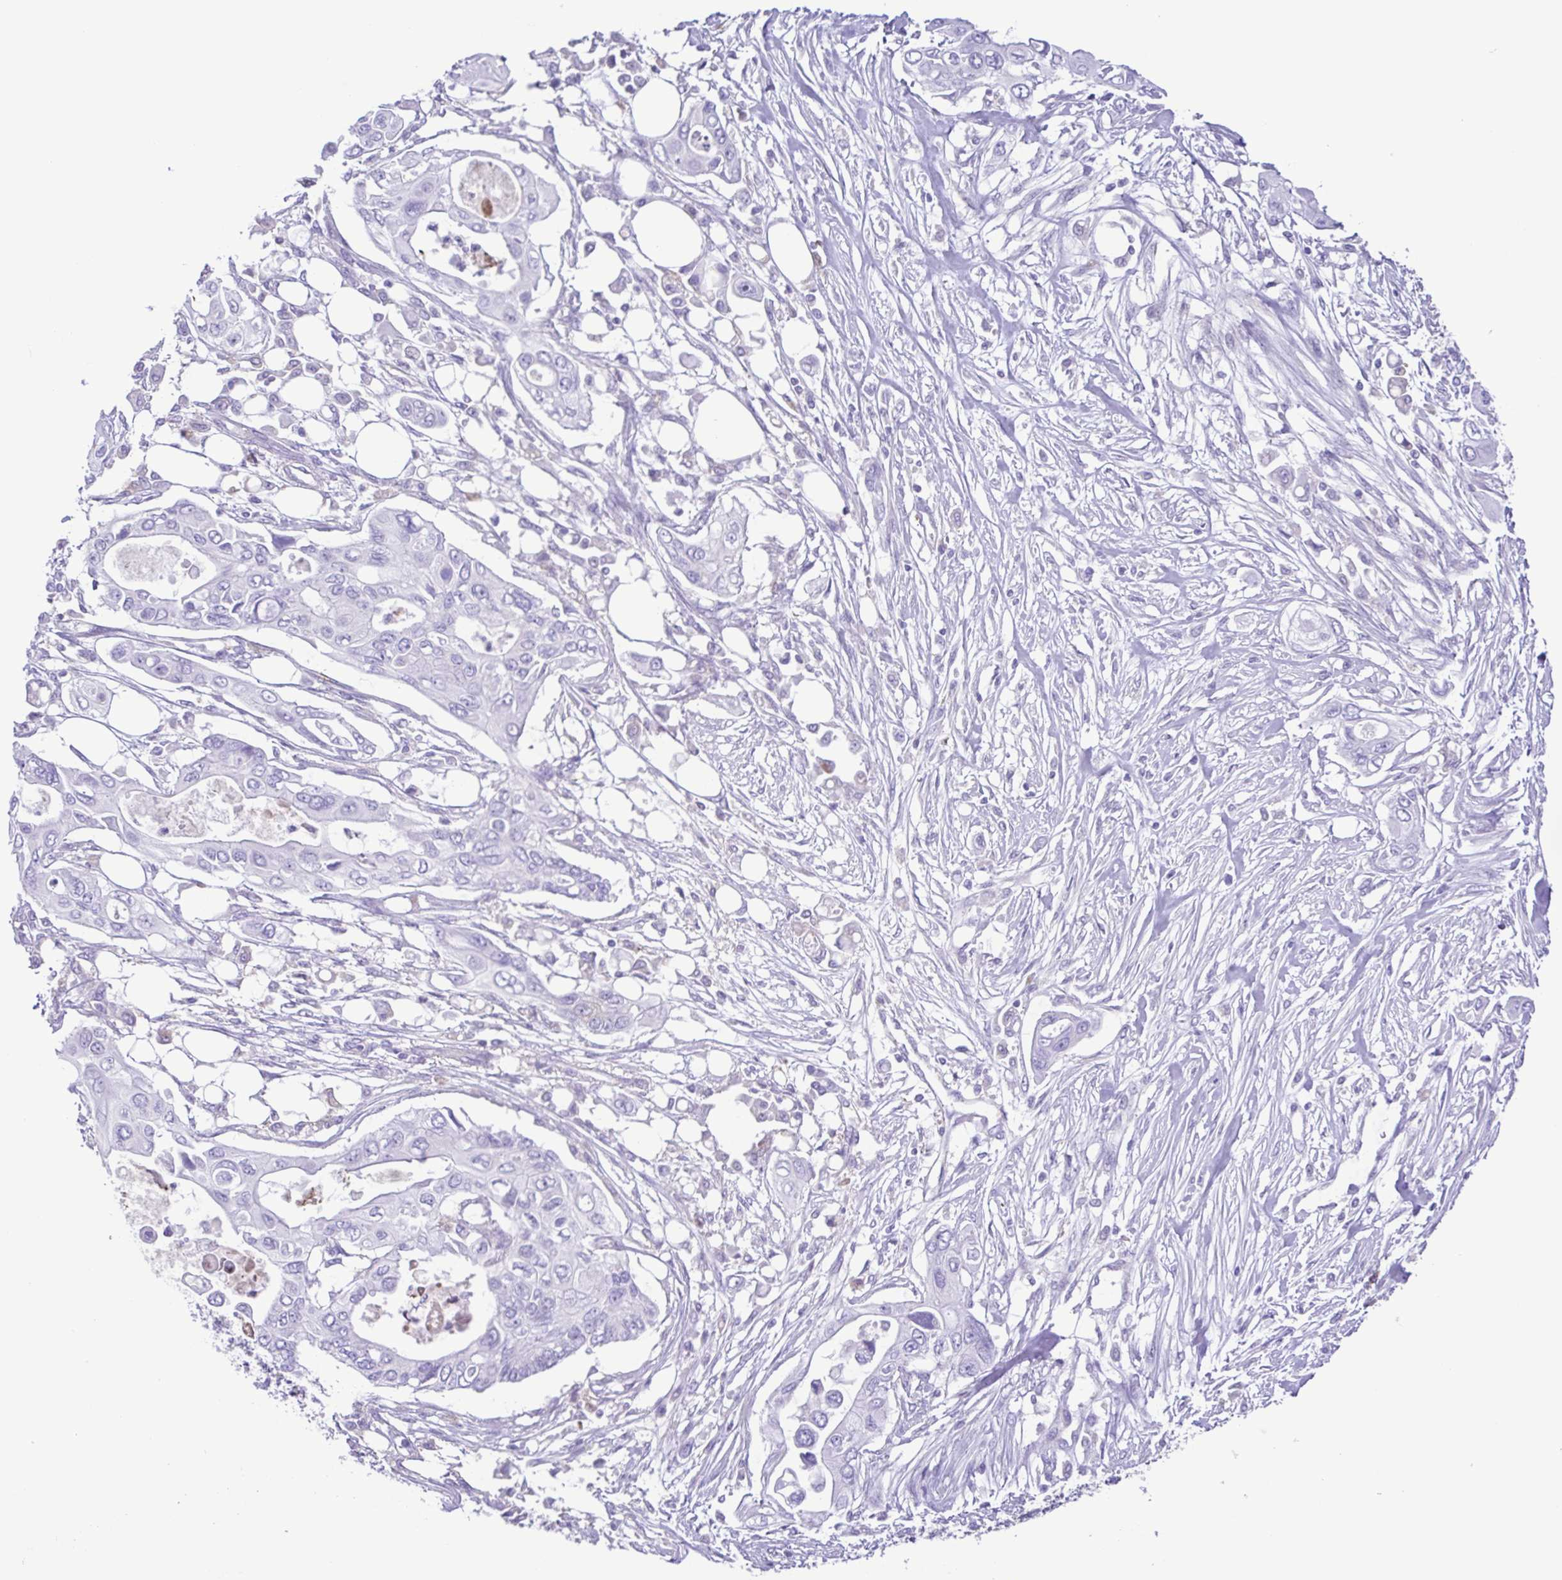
{"staining": {"intensity": "negative", "quantity": "none", "location": "none"}, "tissue": "pancreatic cancer", "cell_type": "Tumor cells", "image_type": "cancer", "snomed": [{"axis": "morphology", "description": "Adenocarcinoma, NOS"}, {"axis": "topography", "description": "Pancreas"}], "caption": "Tumor cells show no significant staining in adenocarcinoma (pancreatic).", "gene": "CYP17A1", "patient": {"sex": "female", "age": 63}}